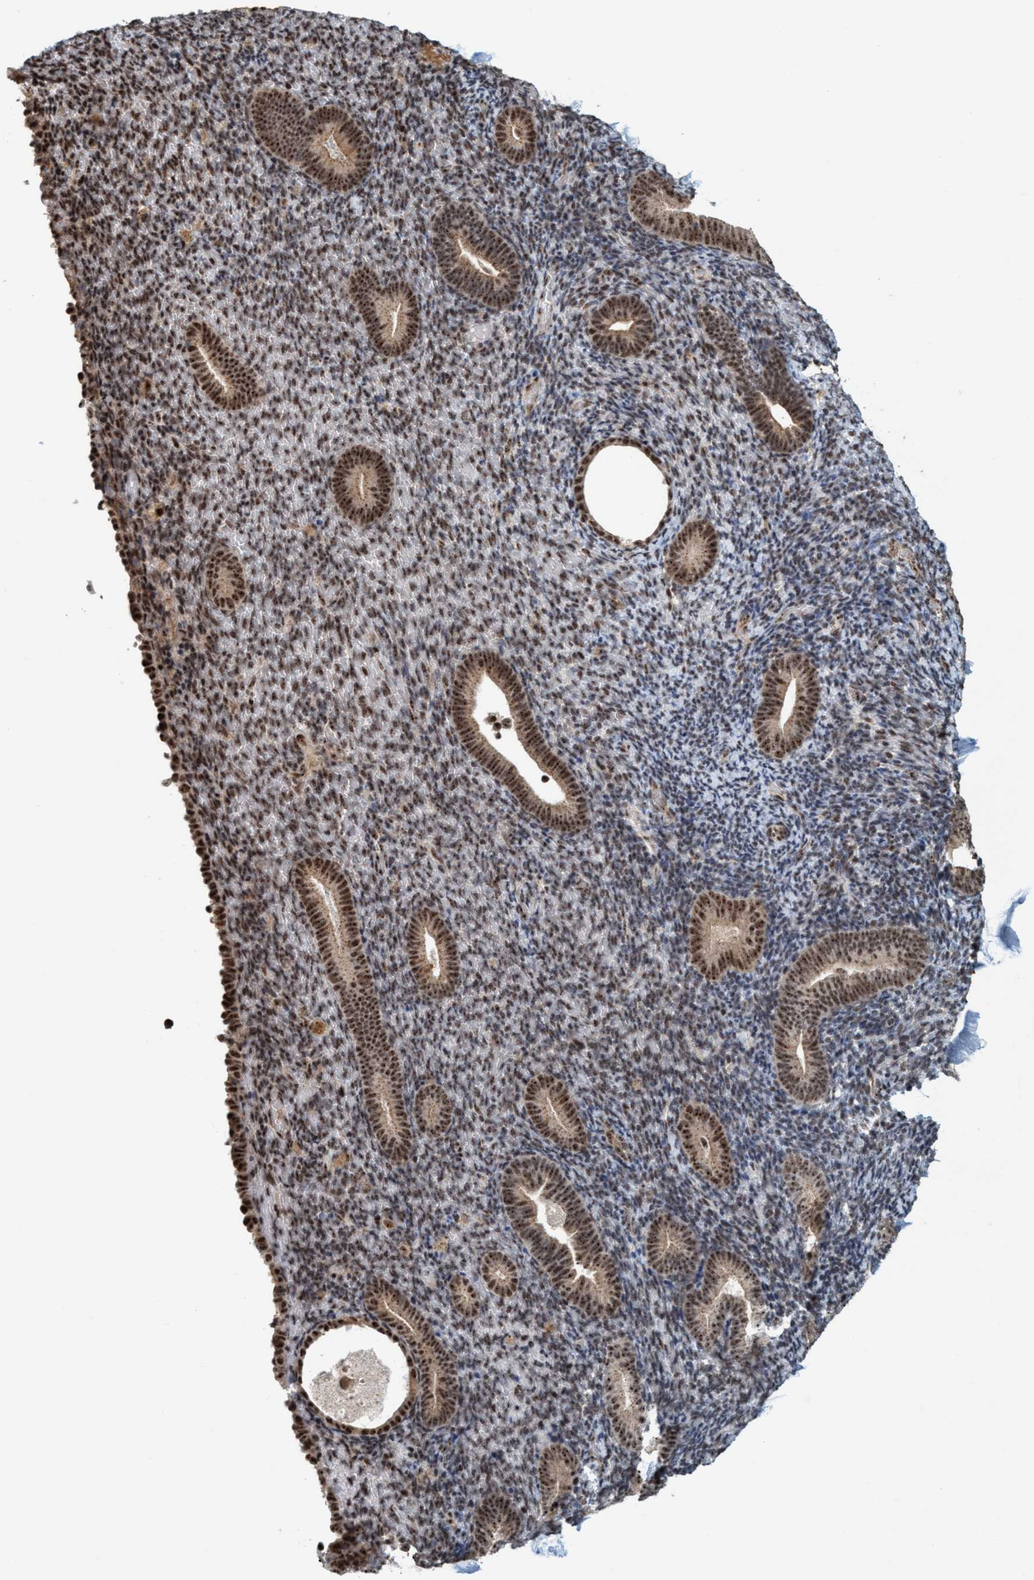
{"staining": {"intensity": "moderate", "quantity": "<25%", "location": "nuclear"}, "tissue": "endometrium", "cell_type": "Cells in endometrial stroma", "image_type": "normal", "snomed": [{"axis": "morphology", "description": "Normal tissue, NOS"}, {"axis": "topography", "description": "Endometrium"}], "caption": "Immunohistochemical staining of benign human endometrium demonstrates low levels of moderate nuclear staining in about <25% of cells in endometrial stroma.", "gene": "SMCR8", "patient": {"sex": "female", "age": 51}}